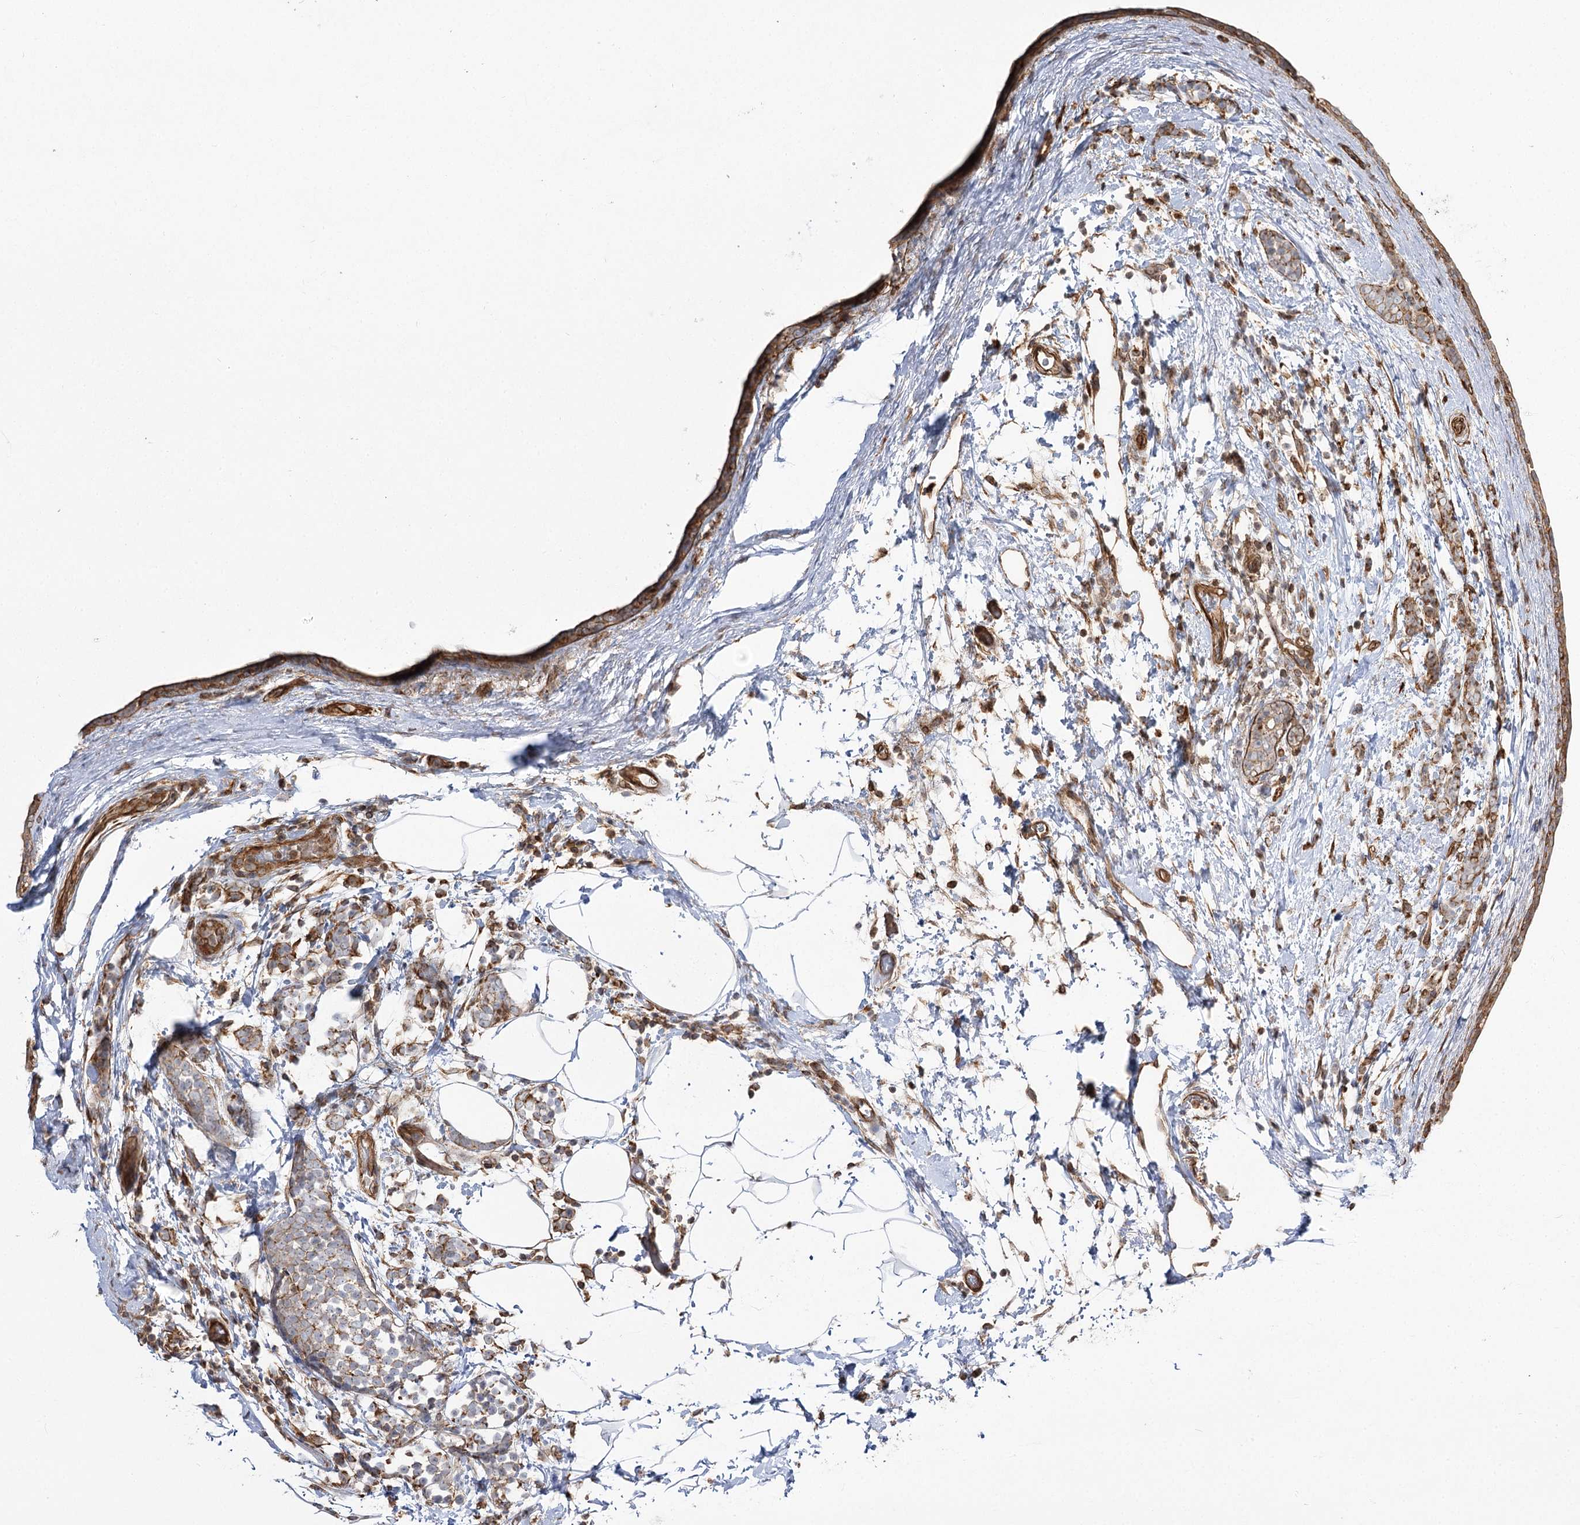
{"staining": {"intensity": "weak", "quantity": ">75%", "location": "cytoplasmic/membranous"}, "tissue": "breast cancer", "cell_type": "Tumor cells", "image_type": "cancer", "snomed": [{"axis": "morphology", "description": "Lobular carcinoma"}, {"axis": "topography", "description": "Breast"}], "caption": "IHC (DAB) staining of breast cancer exhibits weak cytoplasmic/membranous protein positivity in about >75% of tumor cells. The staining was performed using DAB (3,3'-diaminobenzidine), with brown indicating positive protein expression. Nuclei are stained blue with hematoxylin.", "gene": "SH3BP5L", "patient": {"sex": "female", "age": 58}}